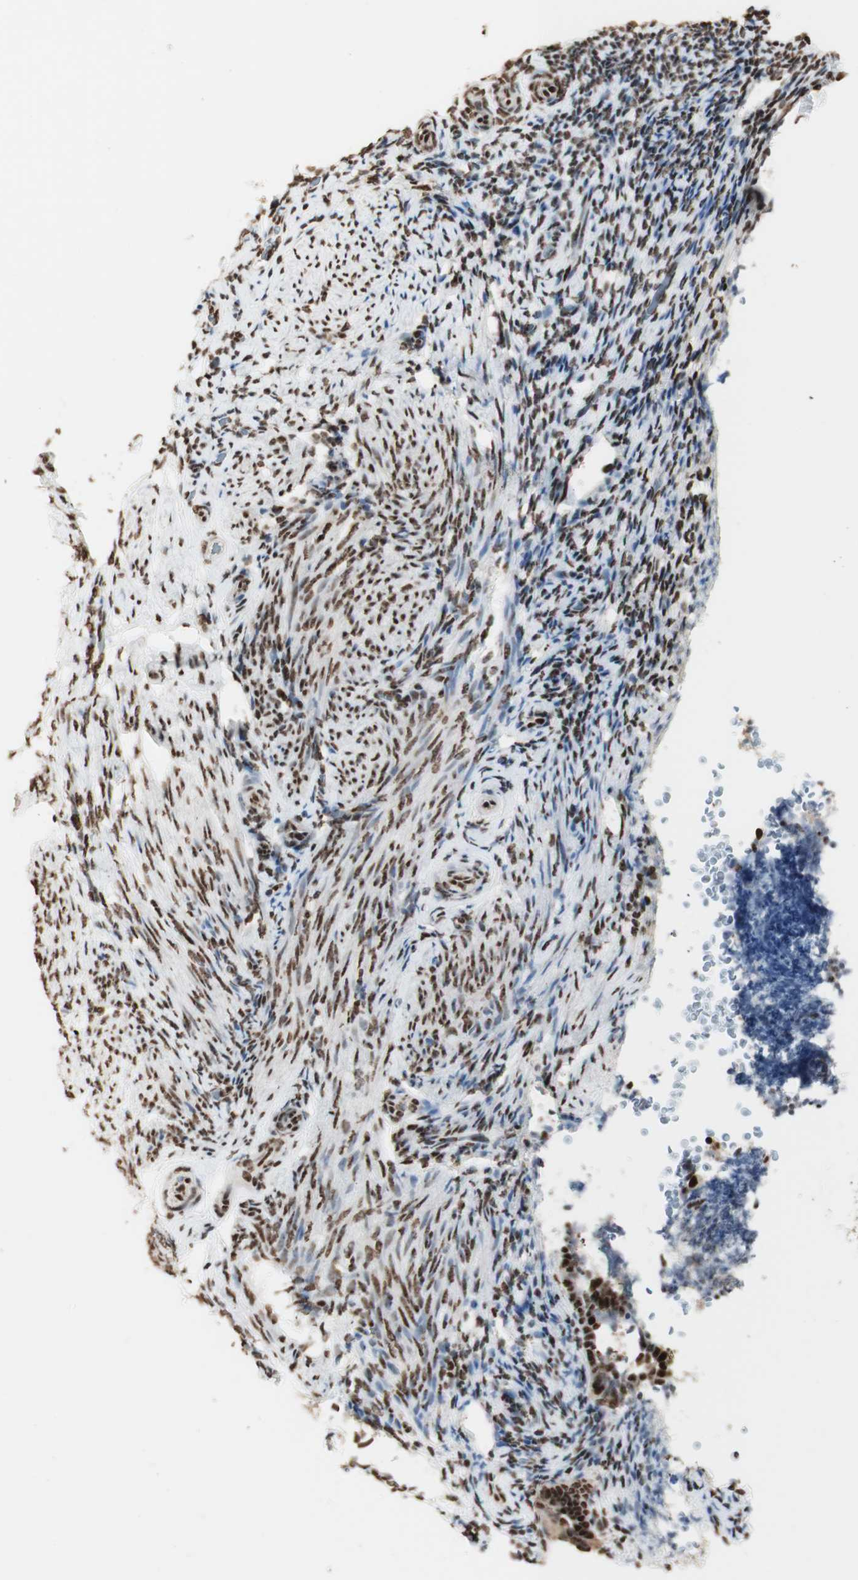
{"staining": {"intensity": "strong", "quantity": ">75%", "location": "nuclear"}, "tissue": "endometrium", "cell_type": "Cells in endometrial stroma", "image_type": "normal", "snomed": [{"axis": "morphology", "description": "Normal tissue, NOS"}, {"axis": "topography", "description": "Endometrium"}], "caption": "This histopathology image displays immunohistochemistry (IHC) staining of normal human endometrium, with high strong nuclear expression in approximately >75% of cells in endometrial stroma.", "gene": "HNRNPA2B1", "patient": {"sex": "female", "age": 51}}